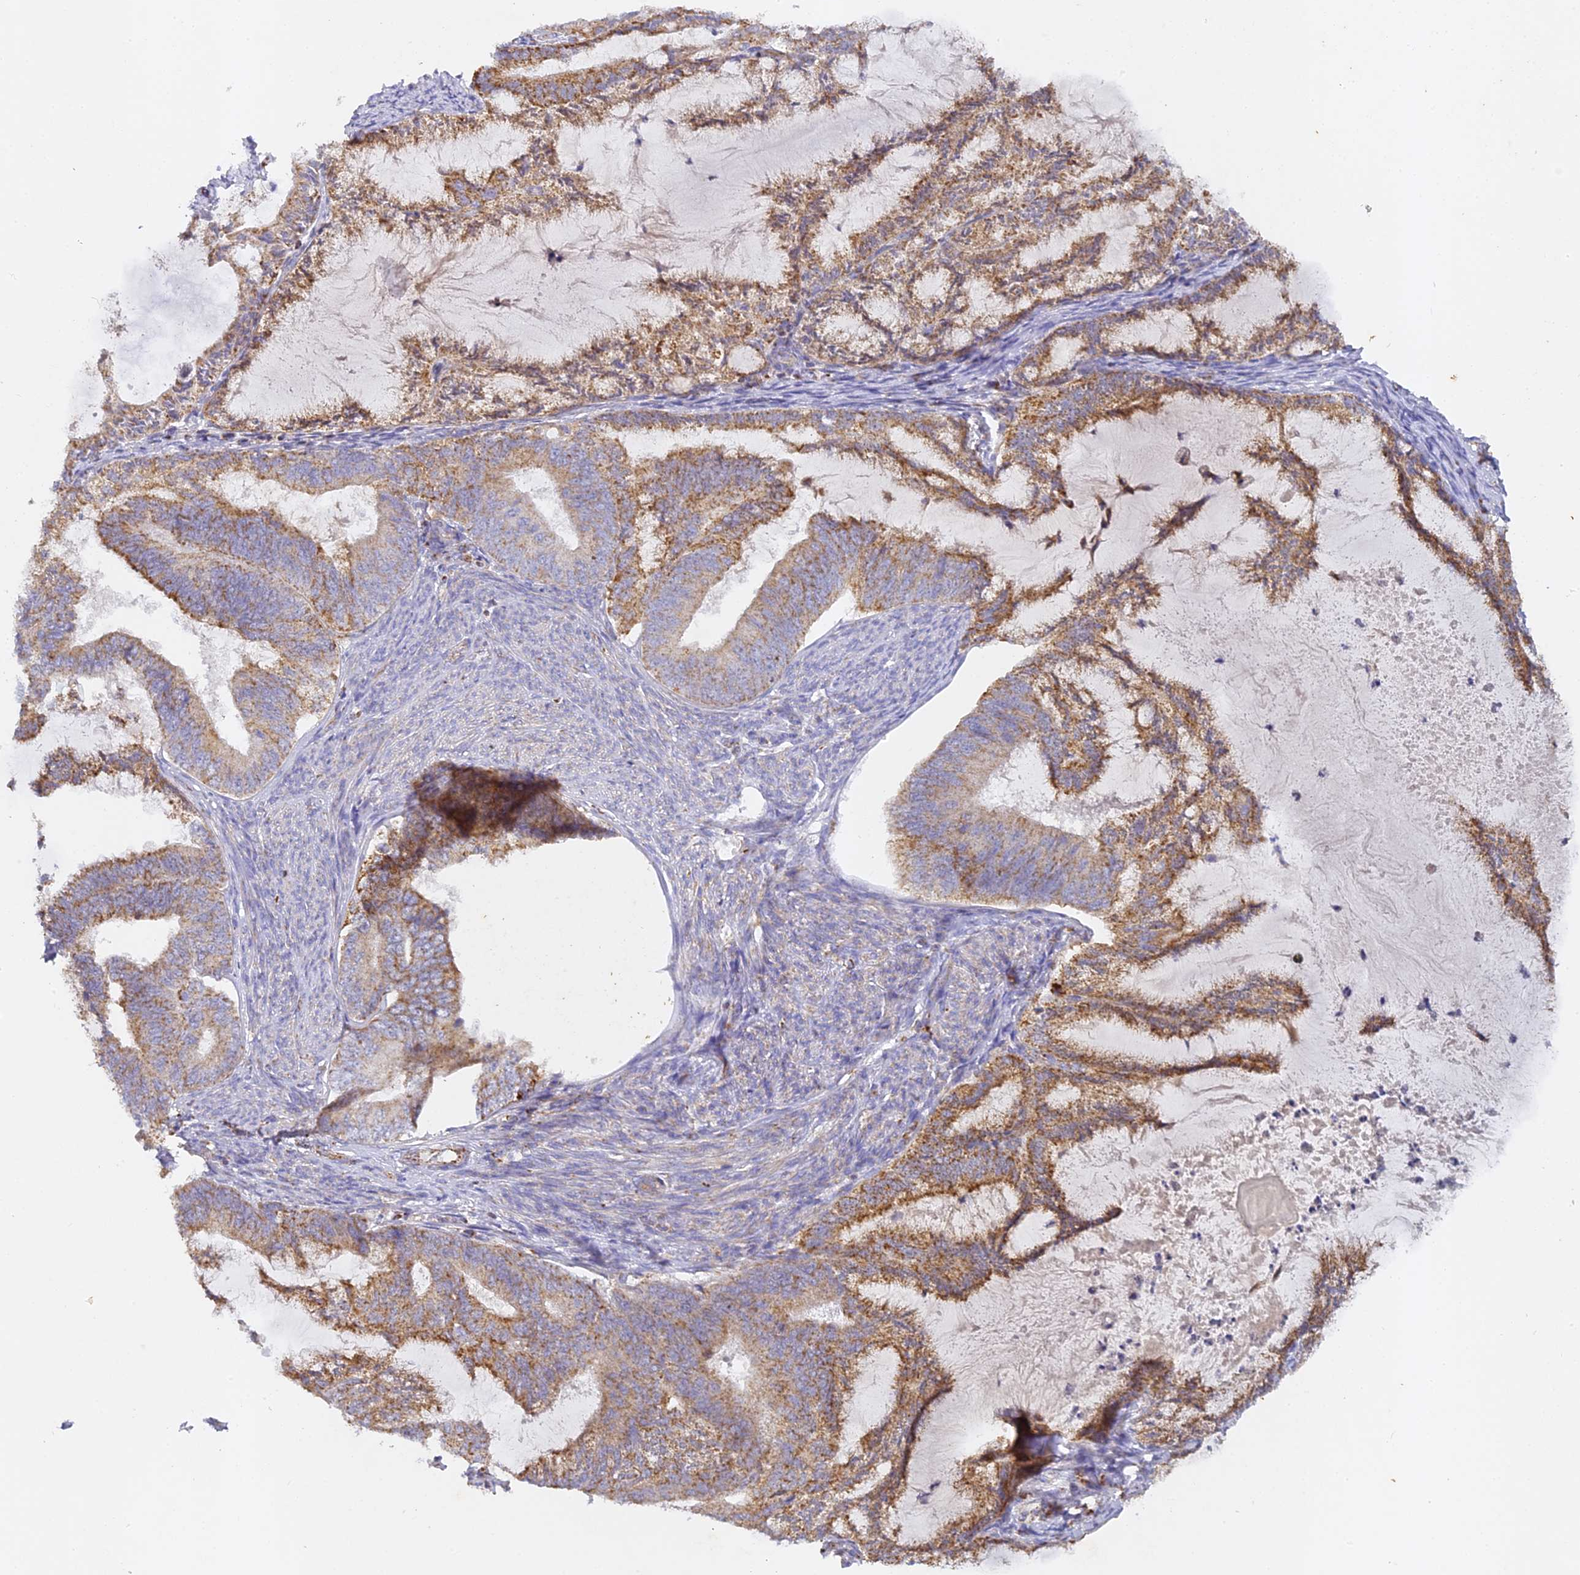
{"staining": {"intensity": "strong", "quantity": ">75%", "location": "cytoplasmic/membranous"}, "tissue": "endometrial cancer", "cell_type": "Tumor cells", "image_type": "cancer", "snomed": [{"axis": "morphology", "description": "Adenocarcinoma, NOS"}, {"axis": "topography", "description": "Endometrium"}], "caption": "Brown immunohistochemical staining in human endometrial cancer shows strong cytoplasmic/membranous staining in about >75% of tumor cells.", "gene": "DONSON", "patient": {"sex": "female", "age": 86}}